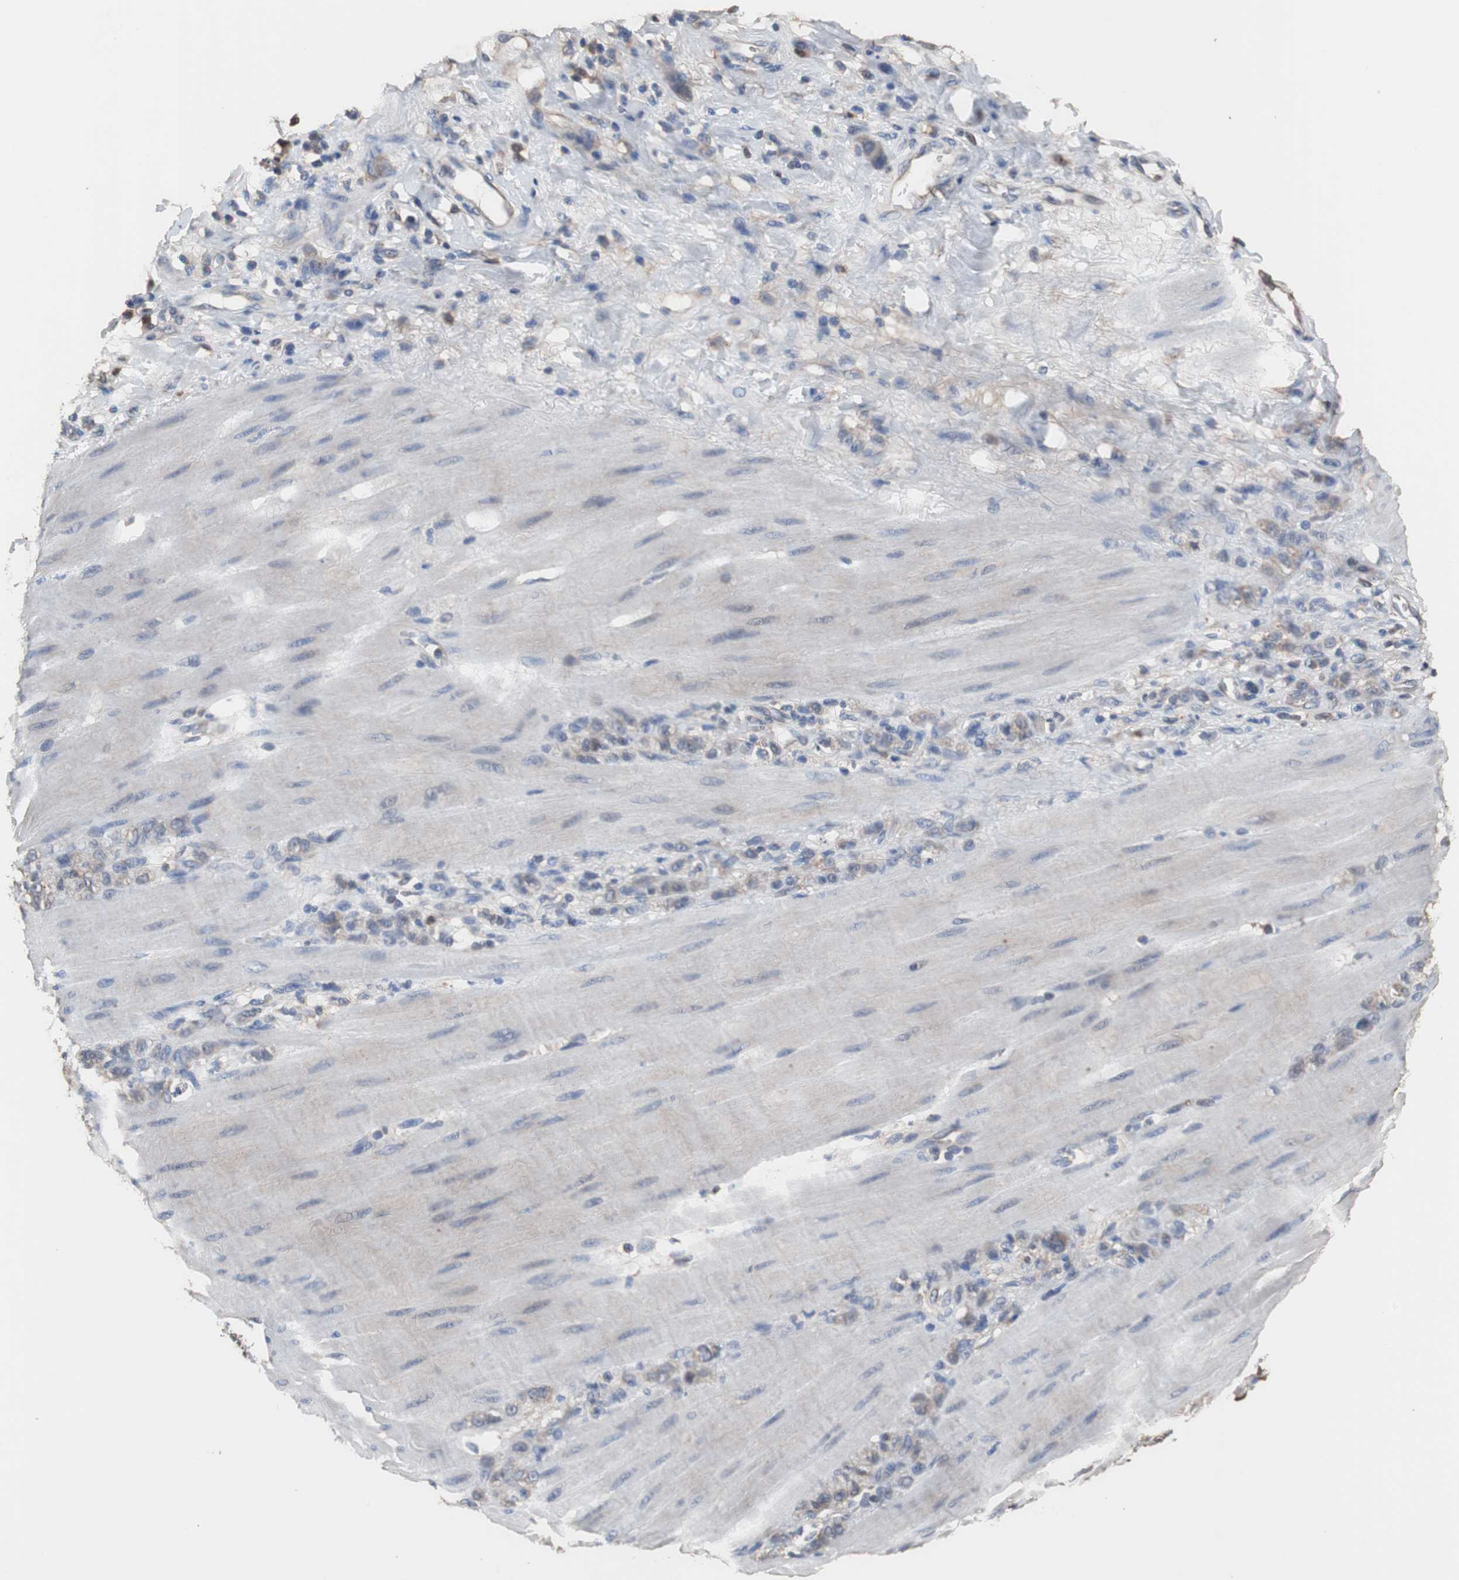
{"staining": {"intensity": "weak", "quantity": "<25%", "location": "cytoplasmic/membranous"}, "tissue": "stomach cancer", "cell_type": "Tumor cells", "image_type": "cancer", "snomed": [{"axis": "morphology", "description": "Adenocarcinoma, NOS"}, {"axis": "topography", "description": "Stomach"}], "caption": "Immunohistochemistry histopathology image of human adenocarcinoma (stomach) stained for a protein (brown), which demonstrates no staining in tumor cells.", "gene": "SCIMP", "patient": {"sex": "male", "age": 82}}